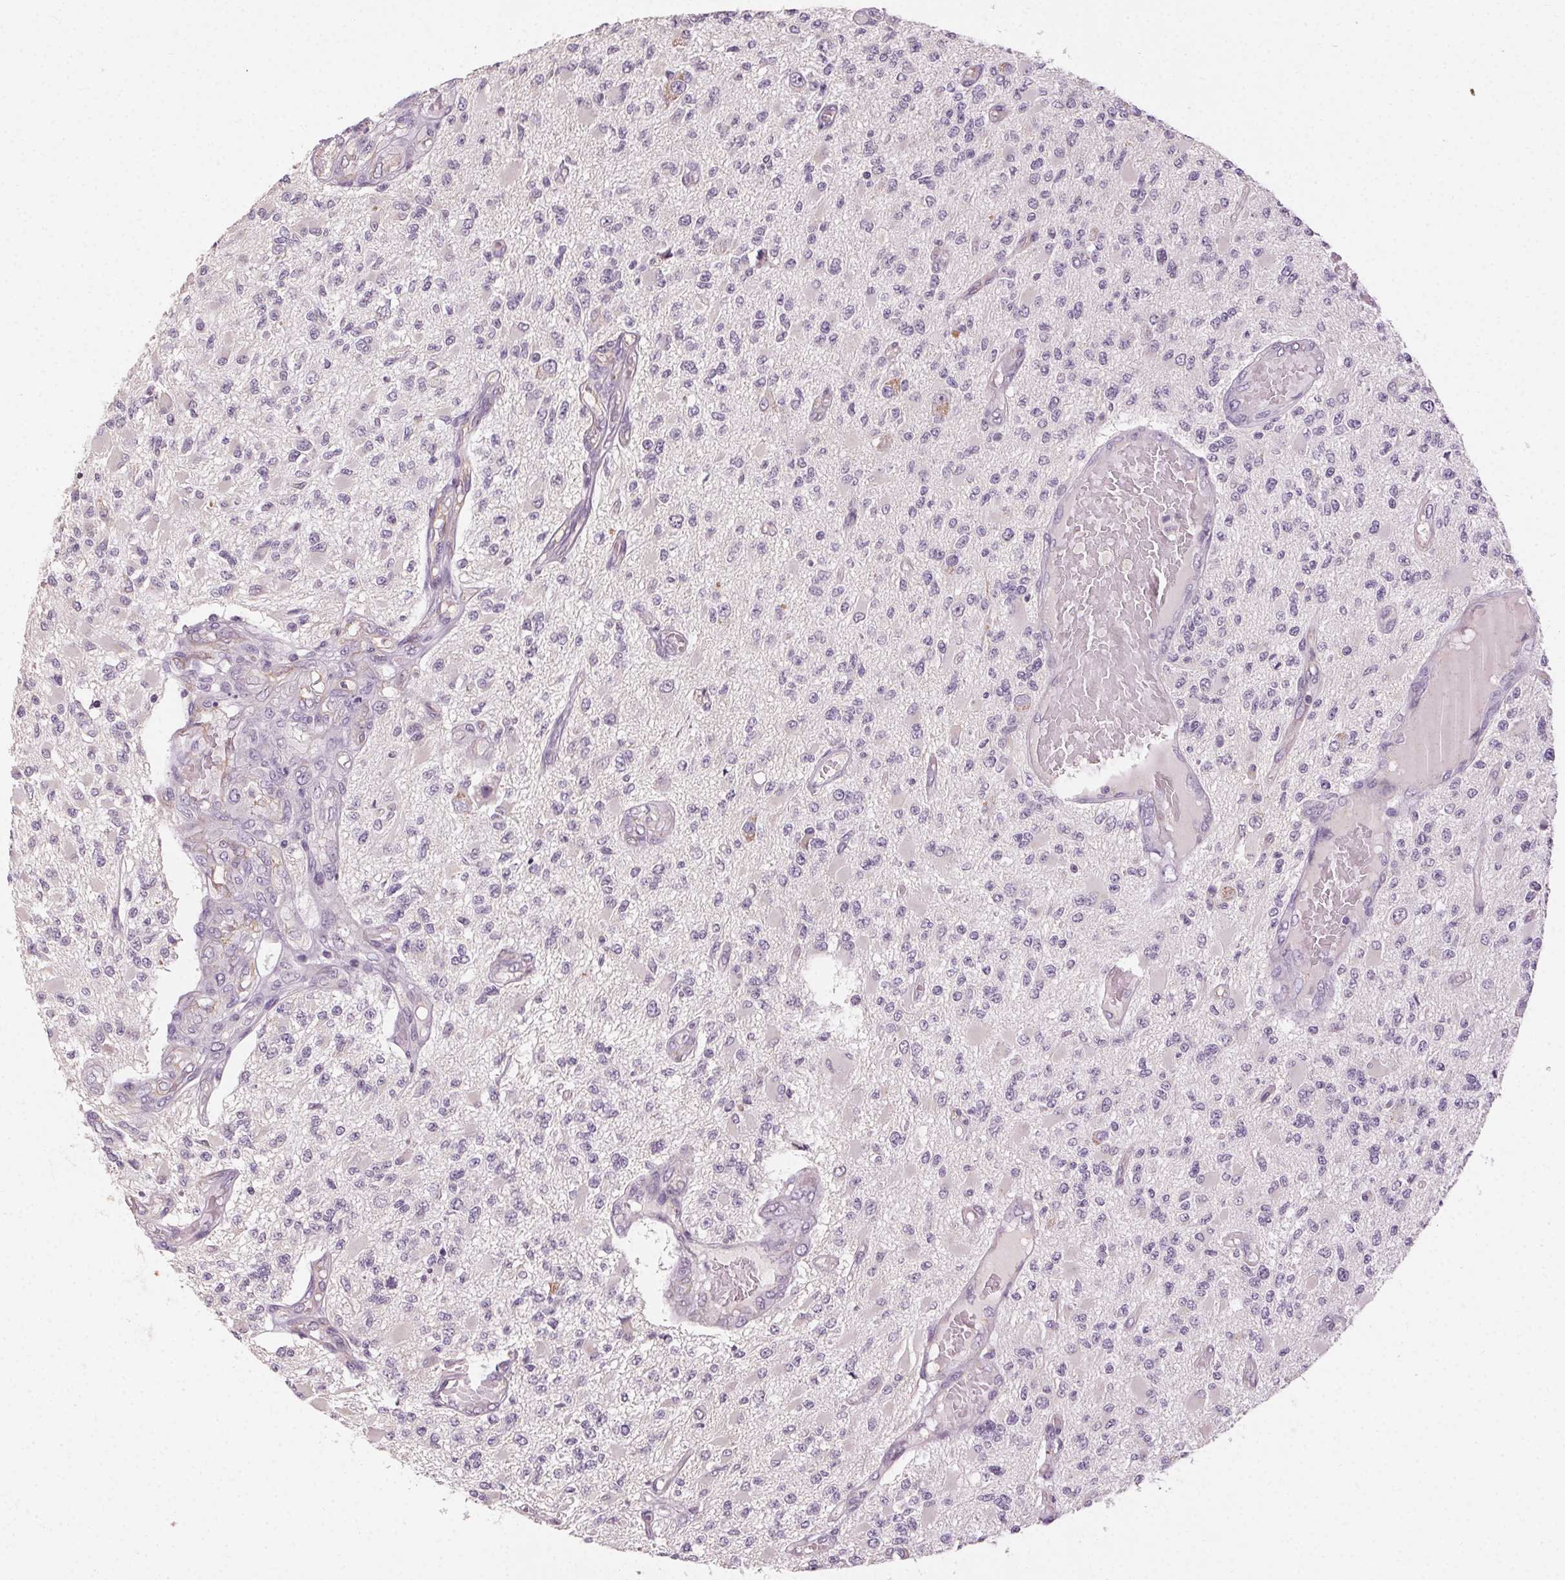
{"staining": {"intensity": "negative", "quantity": "none", "location": "none"}, "tissue": "glioma", "cell_type": "Tumor cells", "image_type": "cancer", "snomed": [{"axis": "morphology", "description": "Glioma, malignant, High grade"}, {"axis": "topography", "description": "Brain"}], "caption": "This photomicrograph is of glioma stained with immunohistochemistry (IHC) to label a protein in brown with the nuclei are counter-stained blue. There is no staining in tumor cells.", "gene": "CLTRN", "patient": {"sex": "female", "age": 63}}